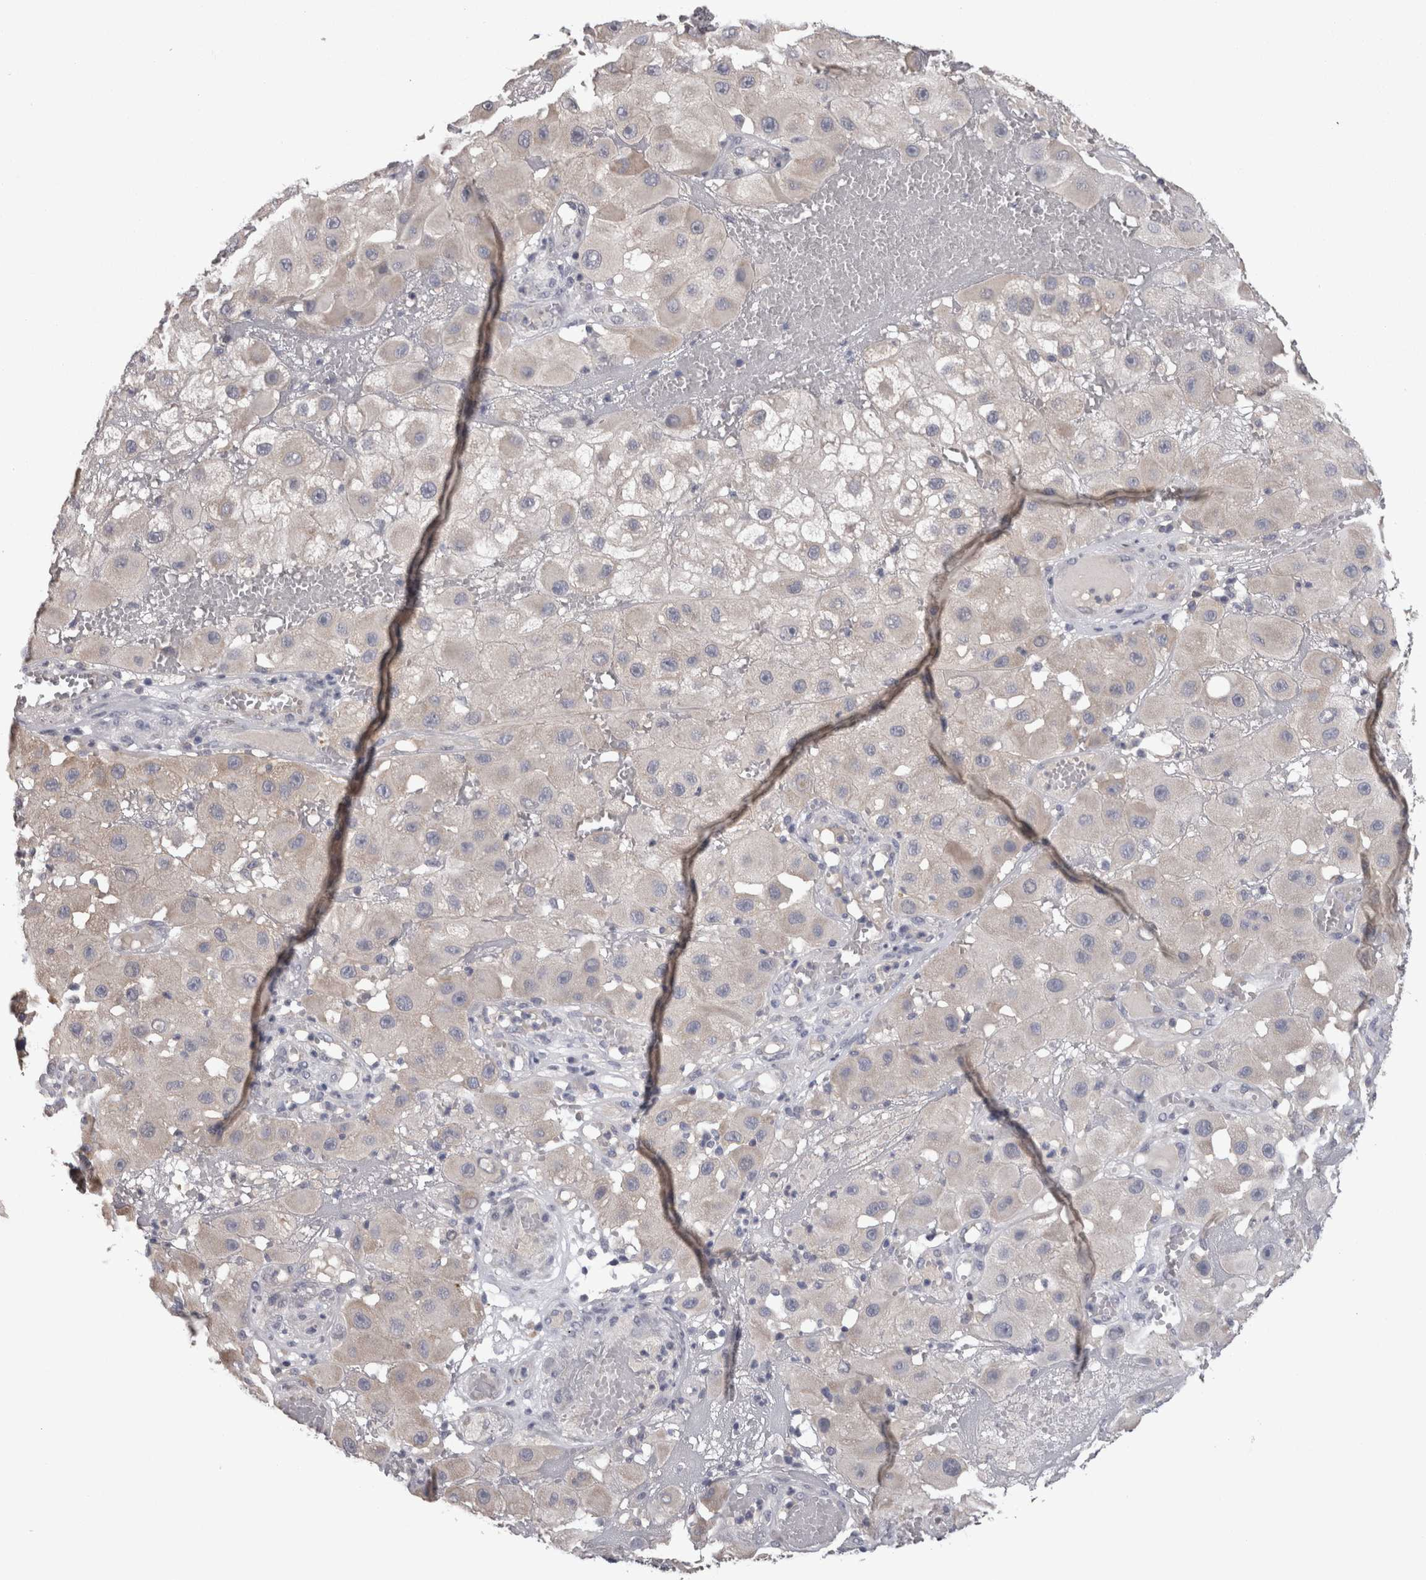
{"staining": {"intensity": "negative", "quantity": "none", "location": "none"}, "tissue": "melanoma", "cell_type": "Tumor cells", "image_type": "cancer", "snomed": [{"axis": "morphology", "description": "Malignant melanoma, NOS"}, {"axis": "topography", "description": "Skin"}], "caption": "Protein analysis of melanoma demonstrates no significant expression in tumor cells. The staining is performed using DAB brown chromogen with nuclei counter-stained in using hematoxylin.", "gene": "PON3", "patient": {"sex": "female", "age": 81}}